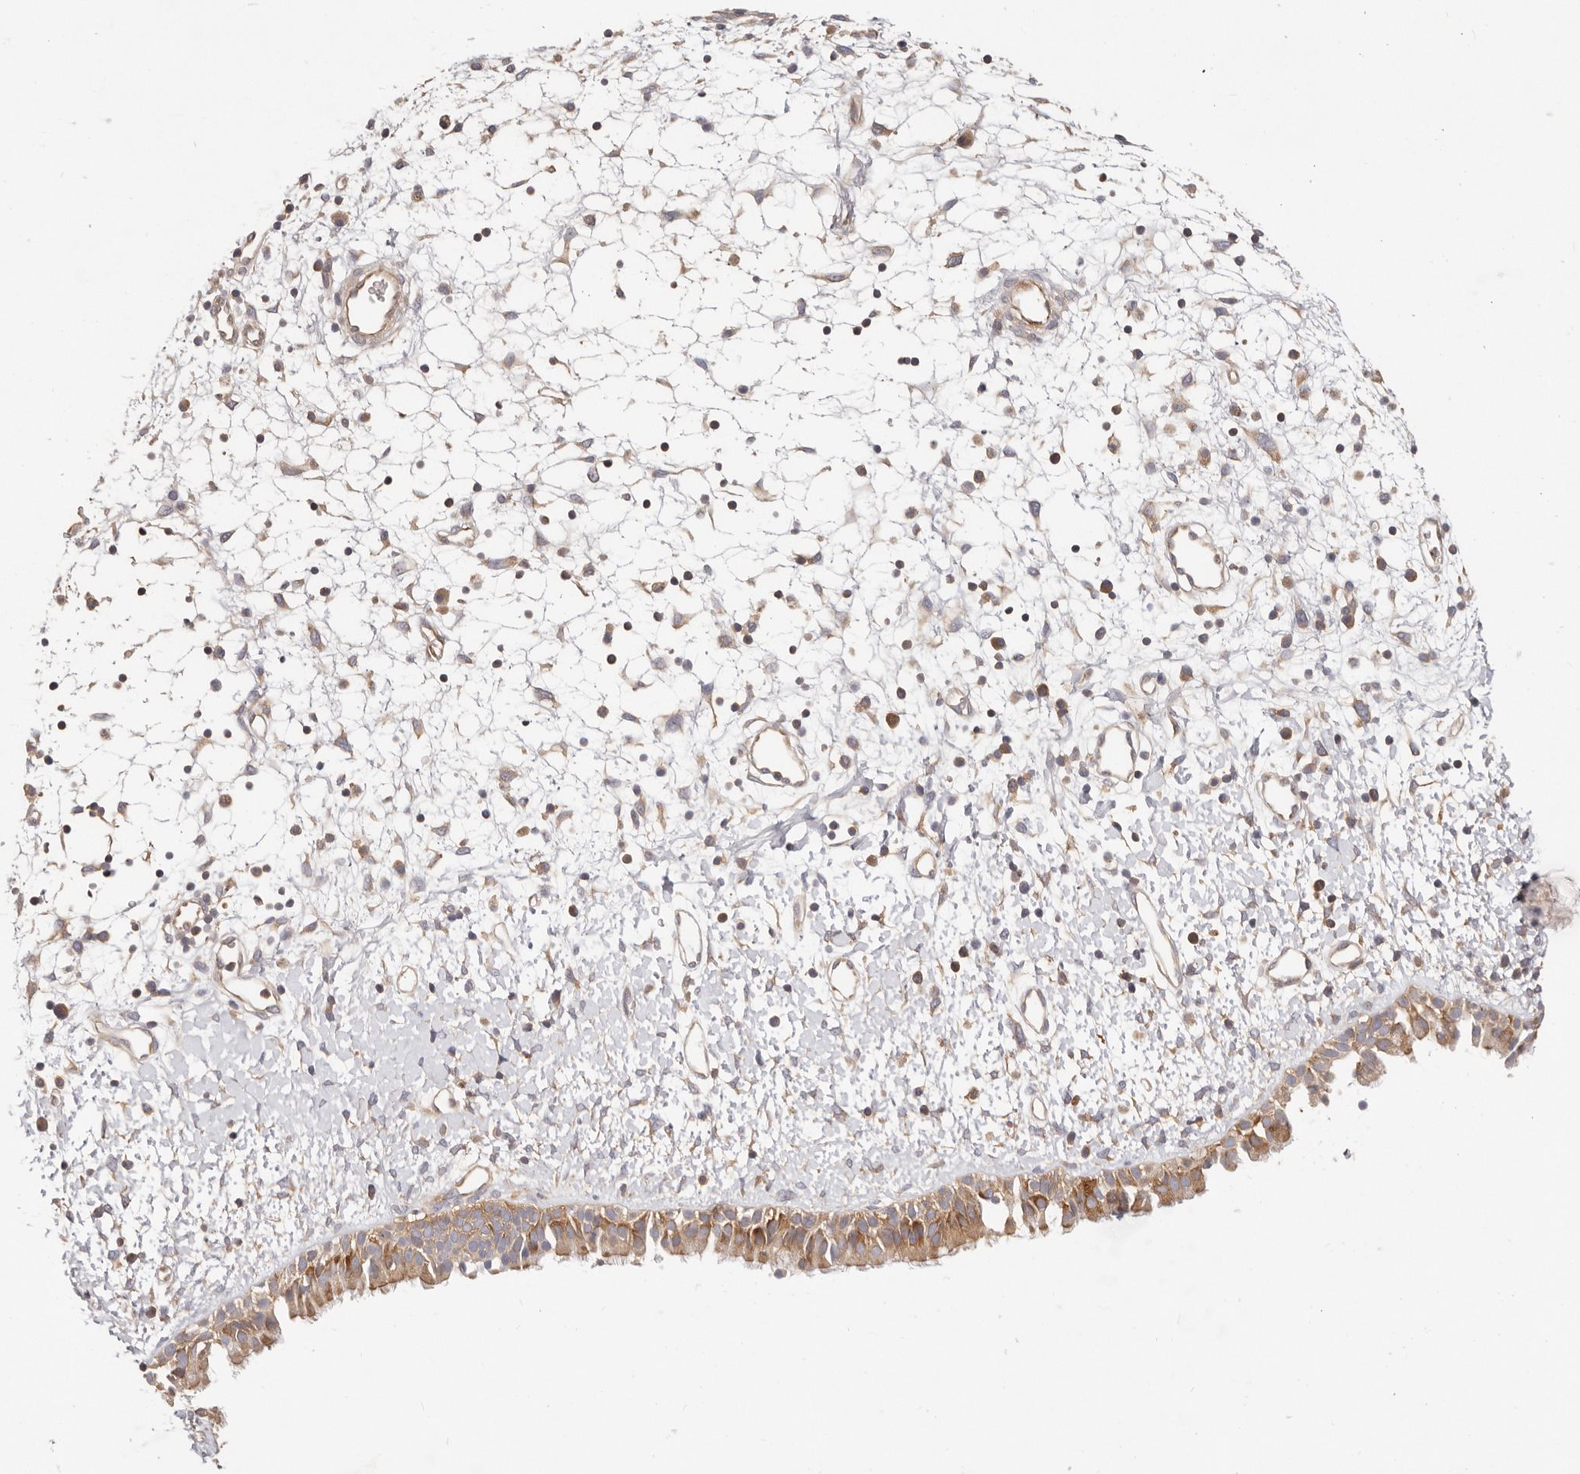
{"staining": {"intensity": "moderate", "quantity": ">75%", "location": "cytoplasmic/membranous"}, "tissue": "nasopharynx", "cell_type": "Respiratory epithelial cells", "image_type": "normal", "snomed": [{"axis": "morphology", "description": "Normal tissue, NOS"}, {"axis": "topography", "description": "Nasopharynx"}], "caption": "IHC photomicrograph of normal nasopharynx stained for a protein (brown), which exhibits medium levels of moderate cytoplasmic/membranous staining in about >75% of respiratory epithelial cells.", "gene": "KCMF1", "patient": {"sex": "male", "age": 22}}